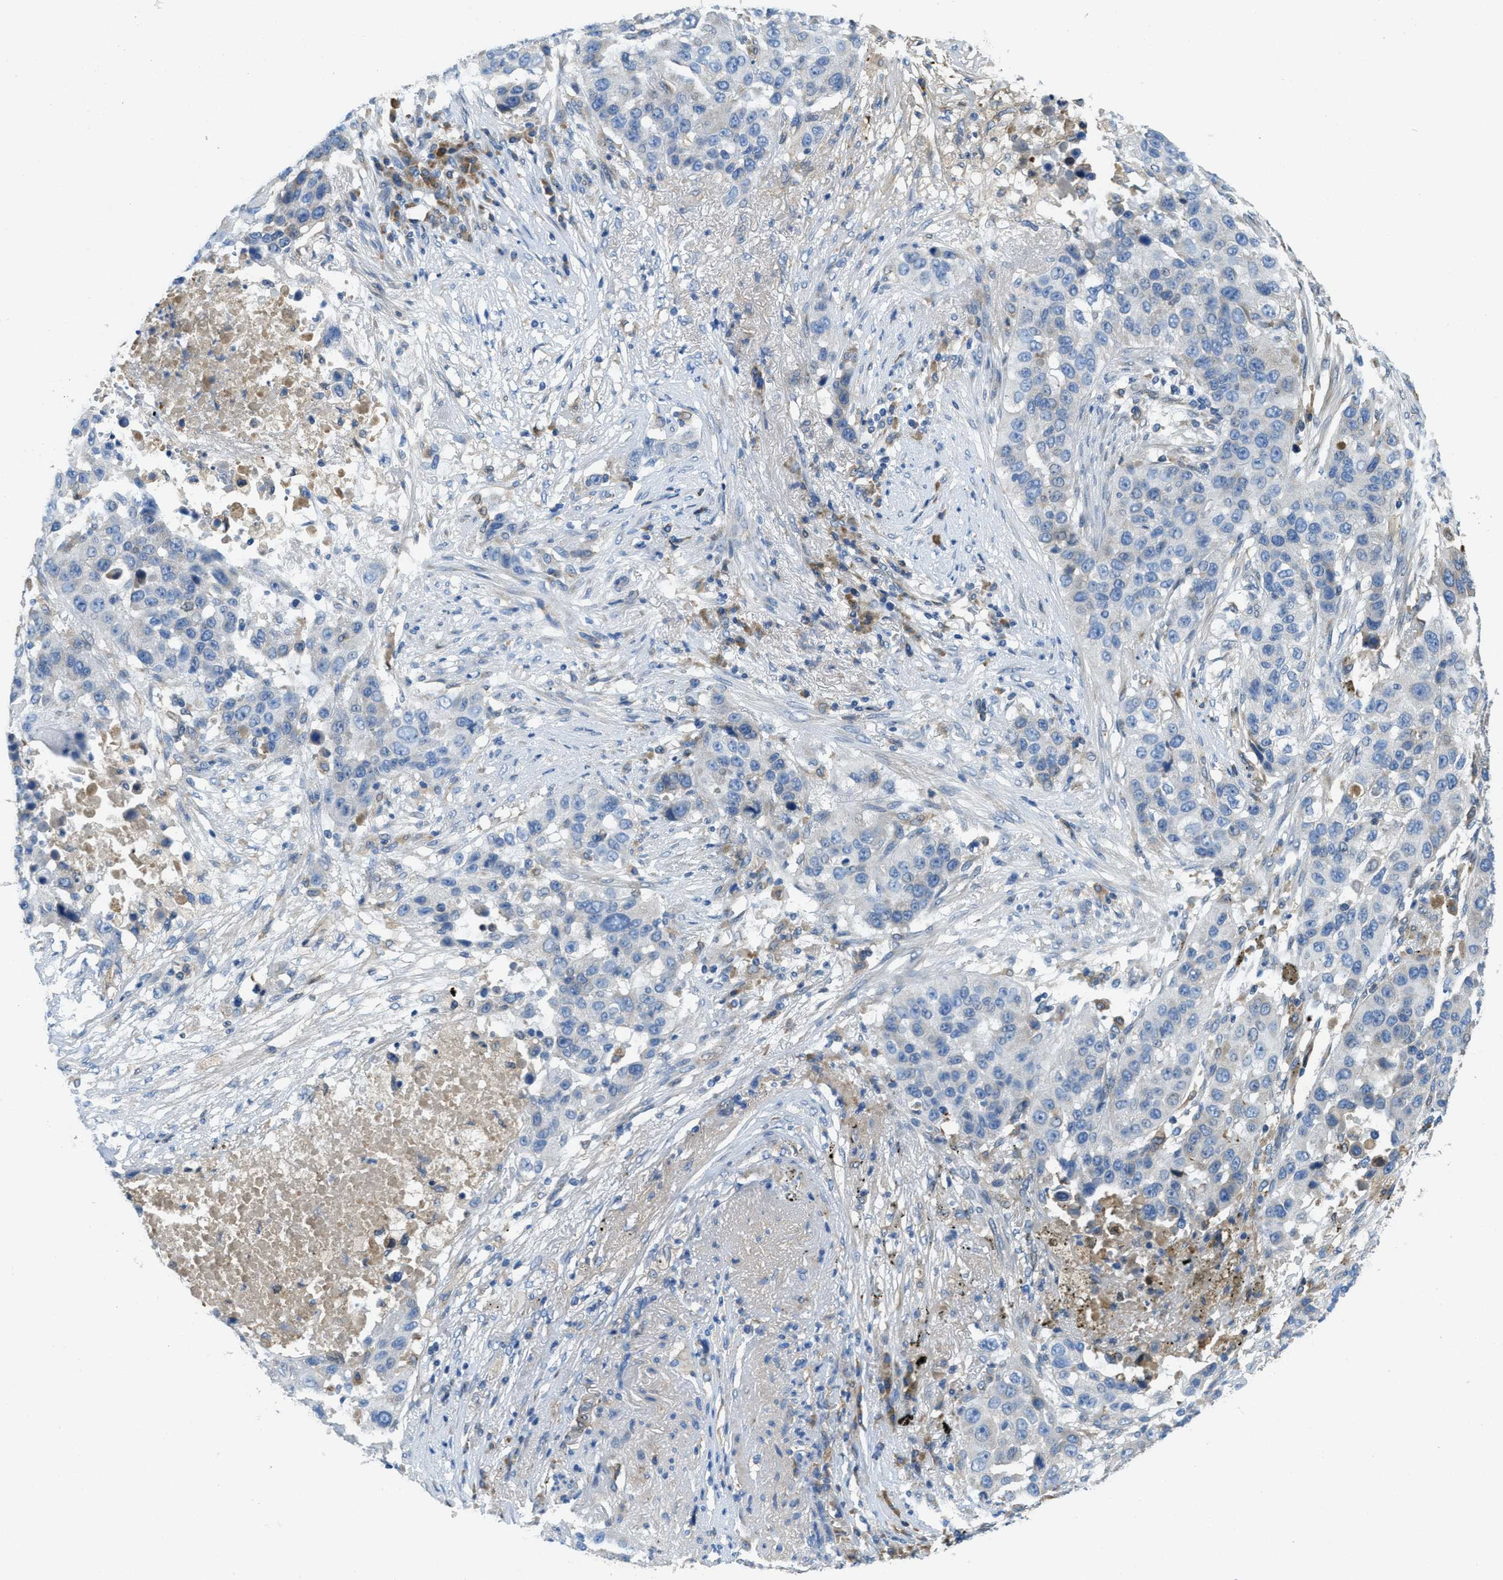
{"staining": {"intensity": "negative", "quantity": "none", "location": "none"}, "tissue": "lung cancer", "cell_type": "Tumor cells", "image_type": "cancer", "snomed": [{"axis": "morphology", "description": "Squamous cell carcinoma, NOS"}, {"axis": "topography", "description": "Lung"}], "caption": "The histopathology image reveals no significant expression in tumor cells of lung cancer.", "gene": "MPDU1", "patient": {"sex": "male", "age": 57}}